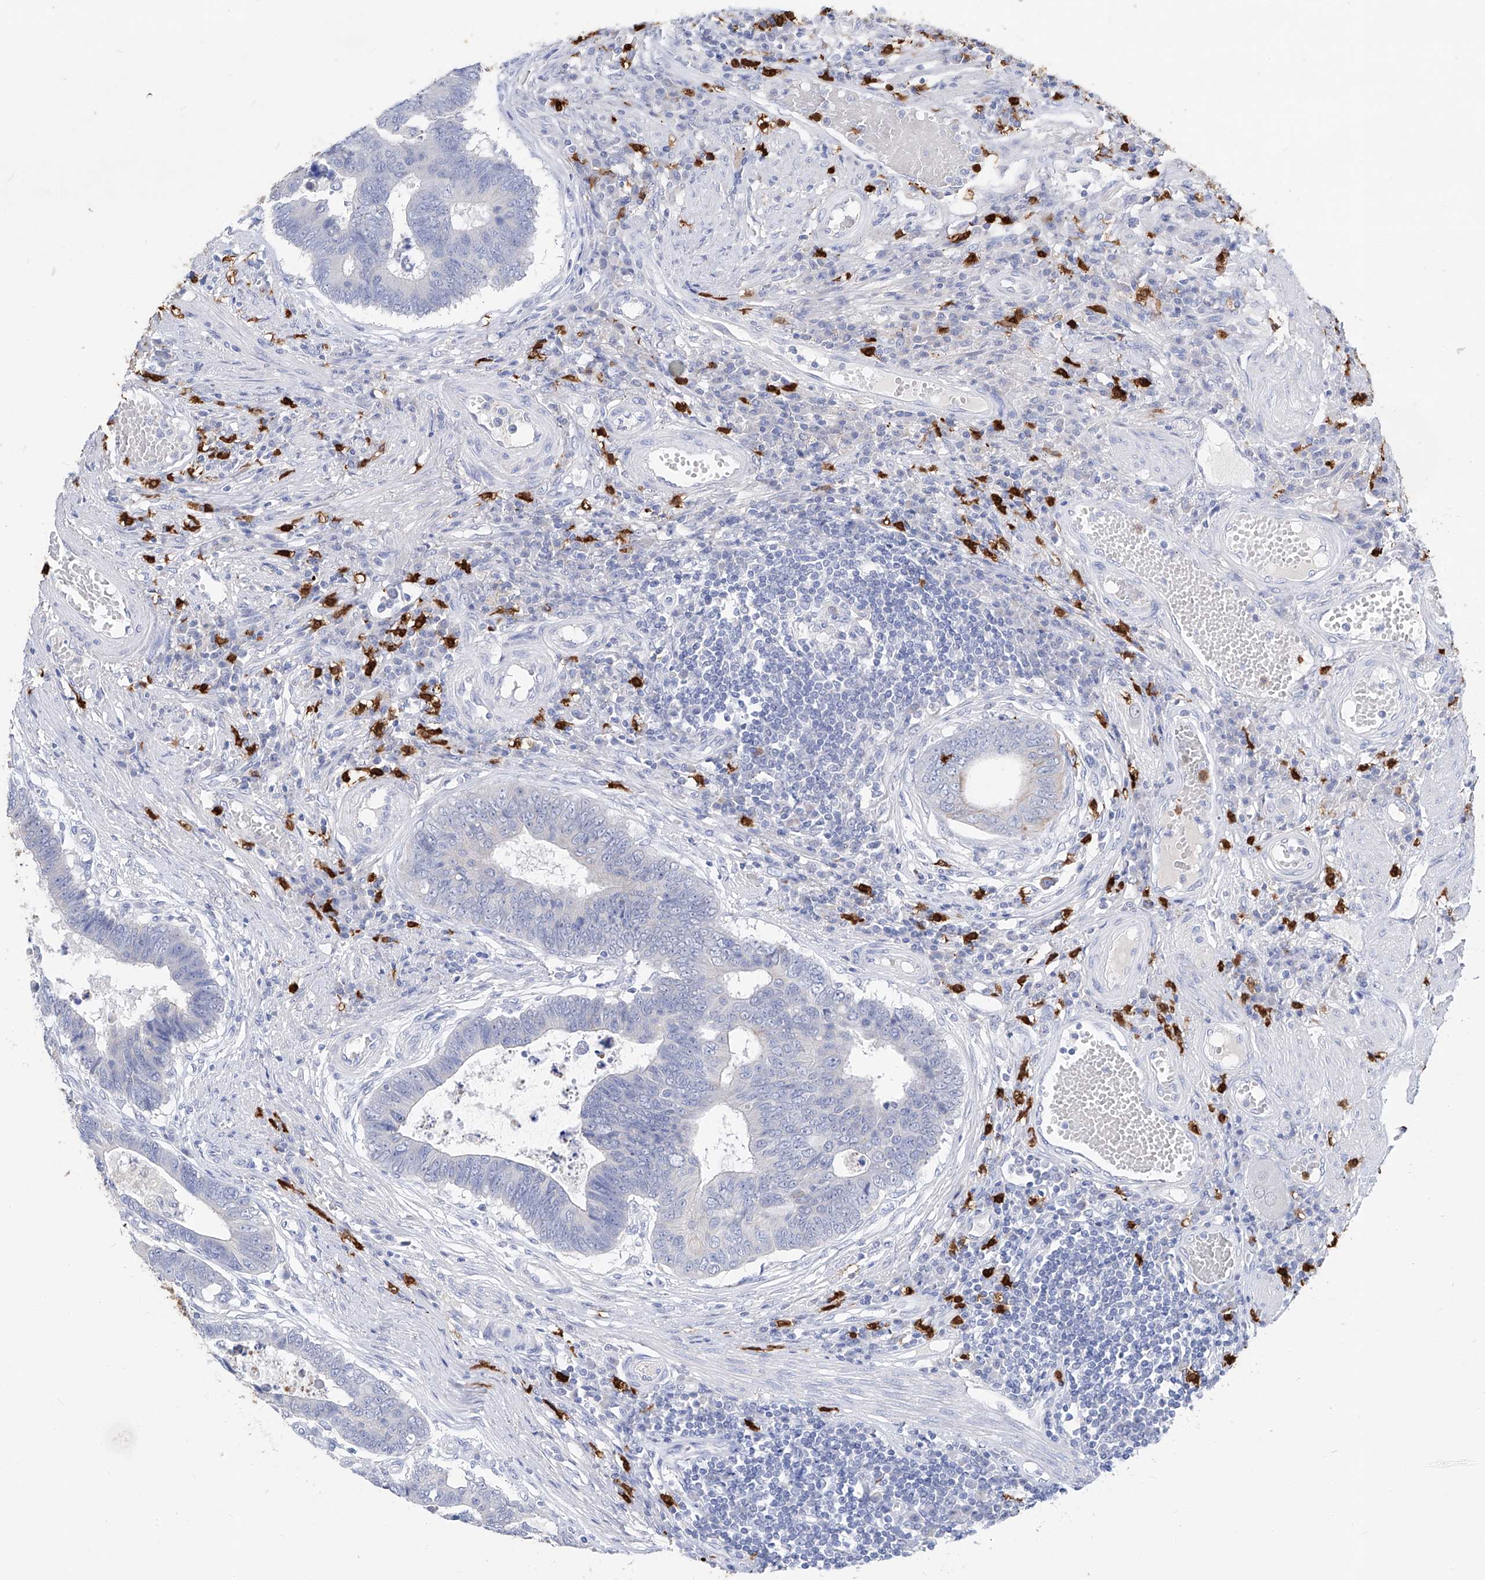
{"staining": {"intensity": "negative", "quantity": "none", "location": "none"}, "tissue": "colorectal cancer", "cell_type": "Tumor cells", "image_type": "cancer", "snomed": [{"axis": "morphology", "description": "Adenocarcinoma, NOS"}, {"axis": "topography", "description": "Rectum"}], "caption": "An immunohistochemistry (IHC) micrograph of adenocarcinoma (colorectal) is shown. There is no staining in tumor cells of adenocarcinoma (colorectal). (IHC, brightfield microscopy, high magnification).", "gene": "FRS3", "patient": {"sex": "male", "age": 84}}